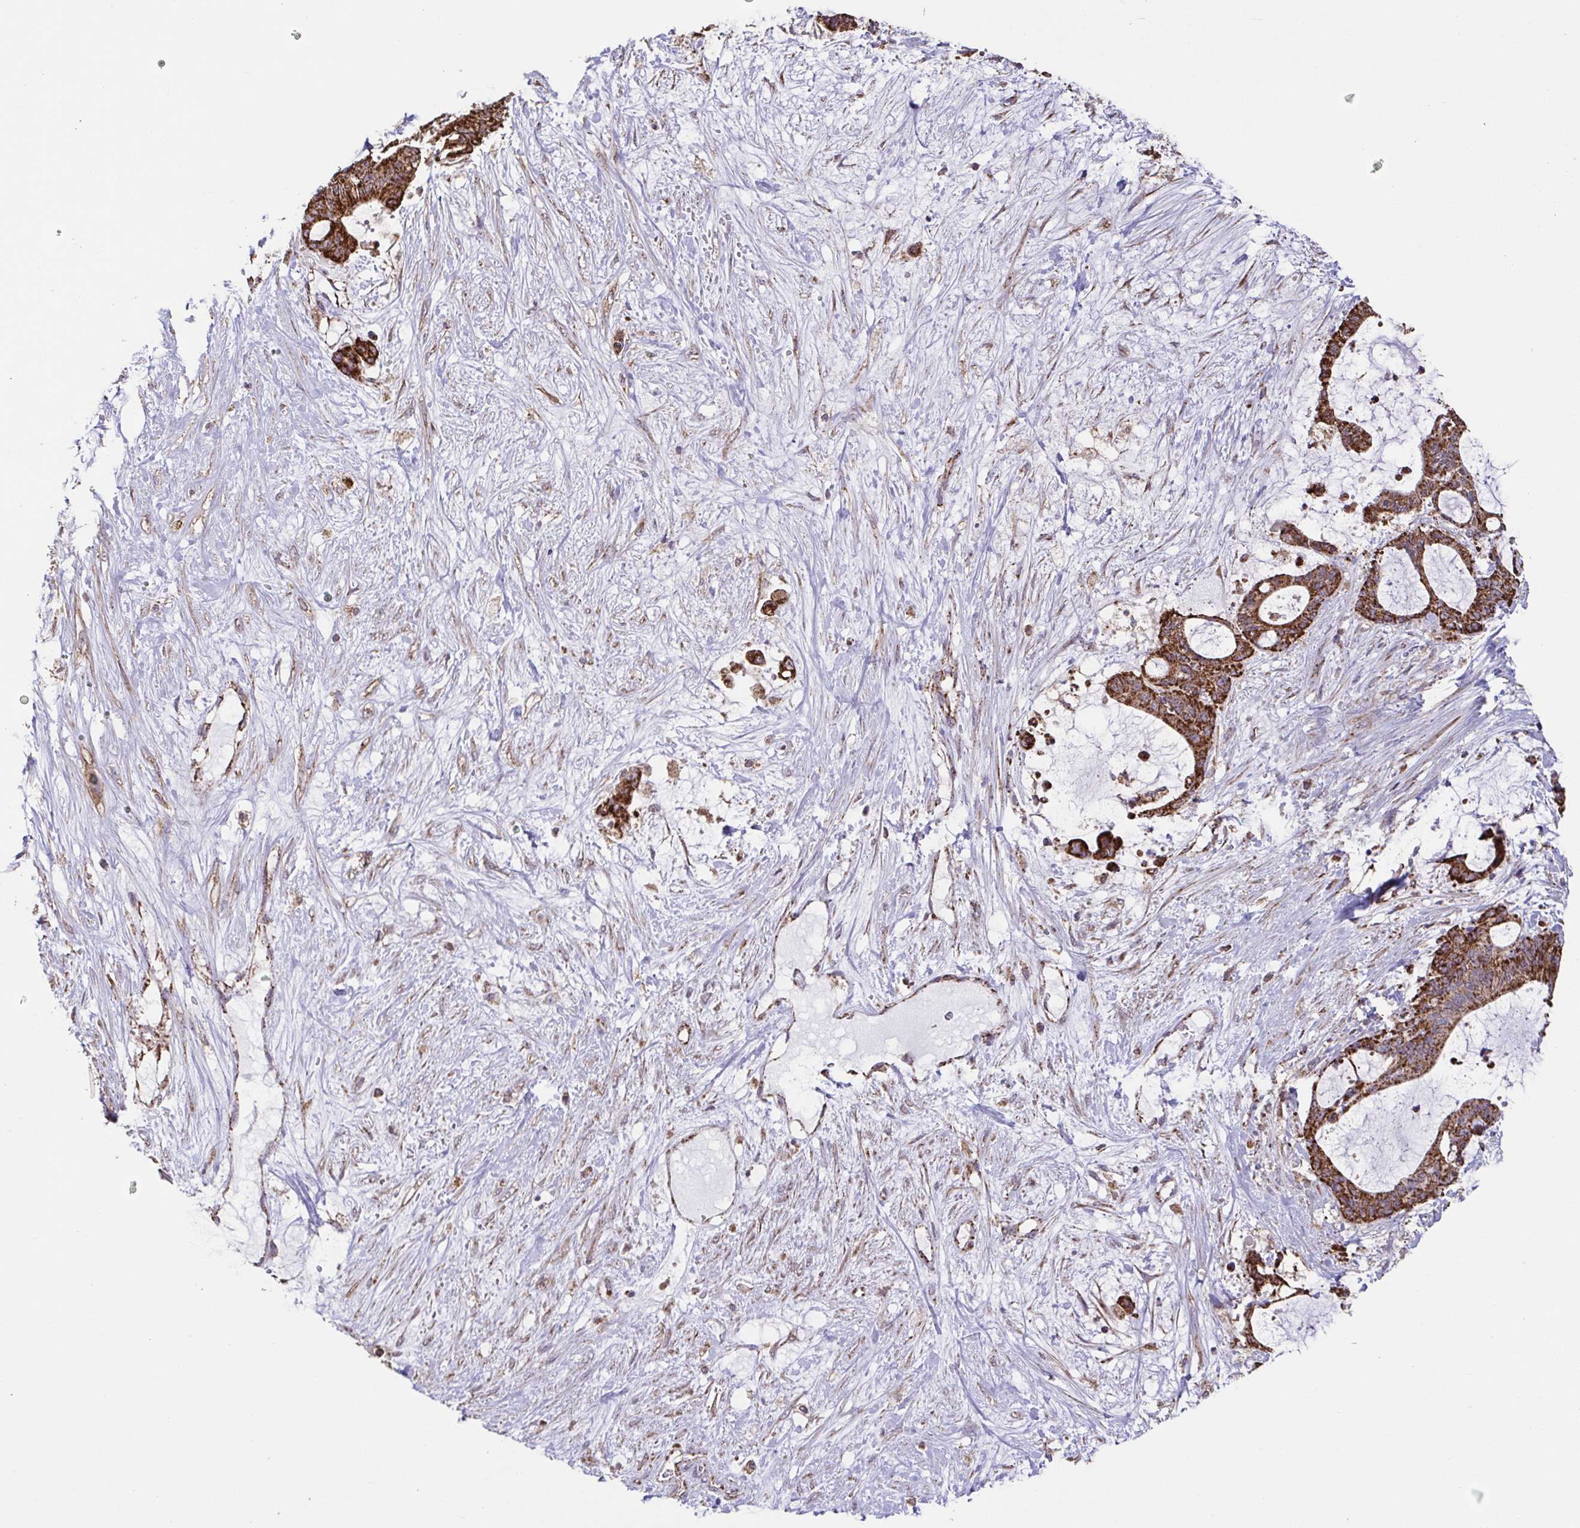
{"staining": {"intensity": "strong", "quantity": ">75%", "location": "cytoplasmic/membranous"}, "tissue": "liver cancer", "cell_type": "Tumor cells", "image_type": "cancer", "snomed": [{"axis": "morphology", "description": "Normal tissue, NOS"}, {"axis": "morphology", "description": "Cholangiocarcinoma"}, {"axis": "topography", "description": "Liver"}, {"axis": "topography", "description": "Peripheral nerve tissue"}], "caption": "Immunohistochemical staining of liver cancer displays strong cytoplasmic/membranous protein staining in about >75% of tumor cells.", "gene": "DIP2B", "patient": {"sex": "female", "age": 73}}